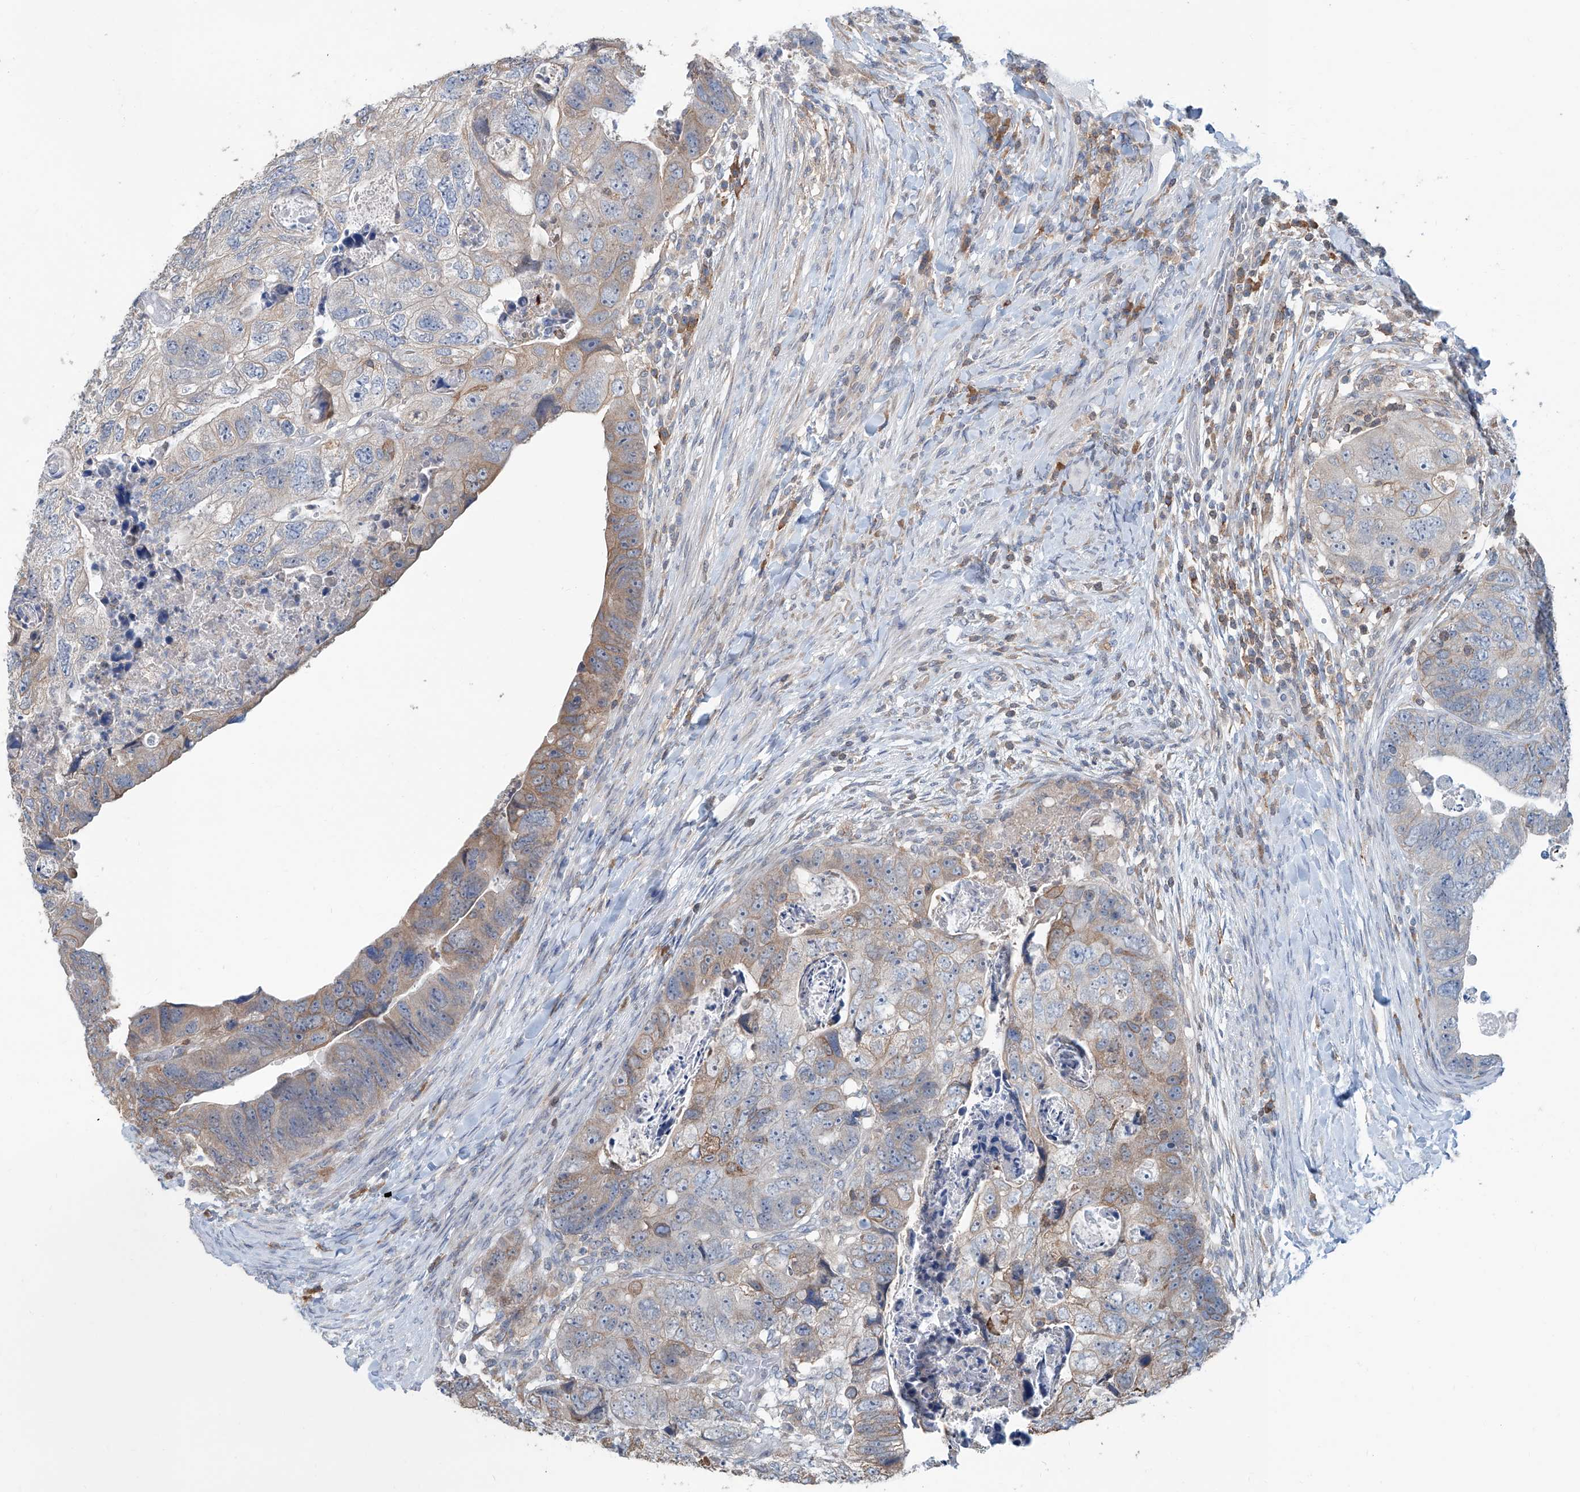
{"staining": {"intensity": "weak", "quantity": "25%-75%", "location": "cytoplasmic/membranous"}, "tissue": "colorectal cancer", "cell_type": "Tumor cells", "image_type": "cancer", "snomed": [{"axis": "morphology", "description": "Adenocarcinoma, NOS"}, {"axis": "topography", "description": "Rectum"}], "caption": "Adenocarcinoma (colorectal) stained for a protein (brown) displays weak cytoplasmic/membranous positive expression in approximately 25%-75% of tumor cells.", "gene": "KCNK10", "patient": {"sex": "male", "age": 59}}